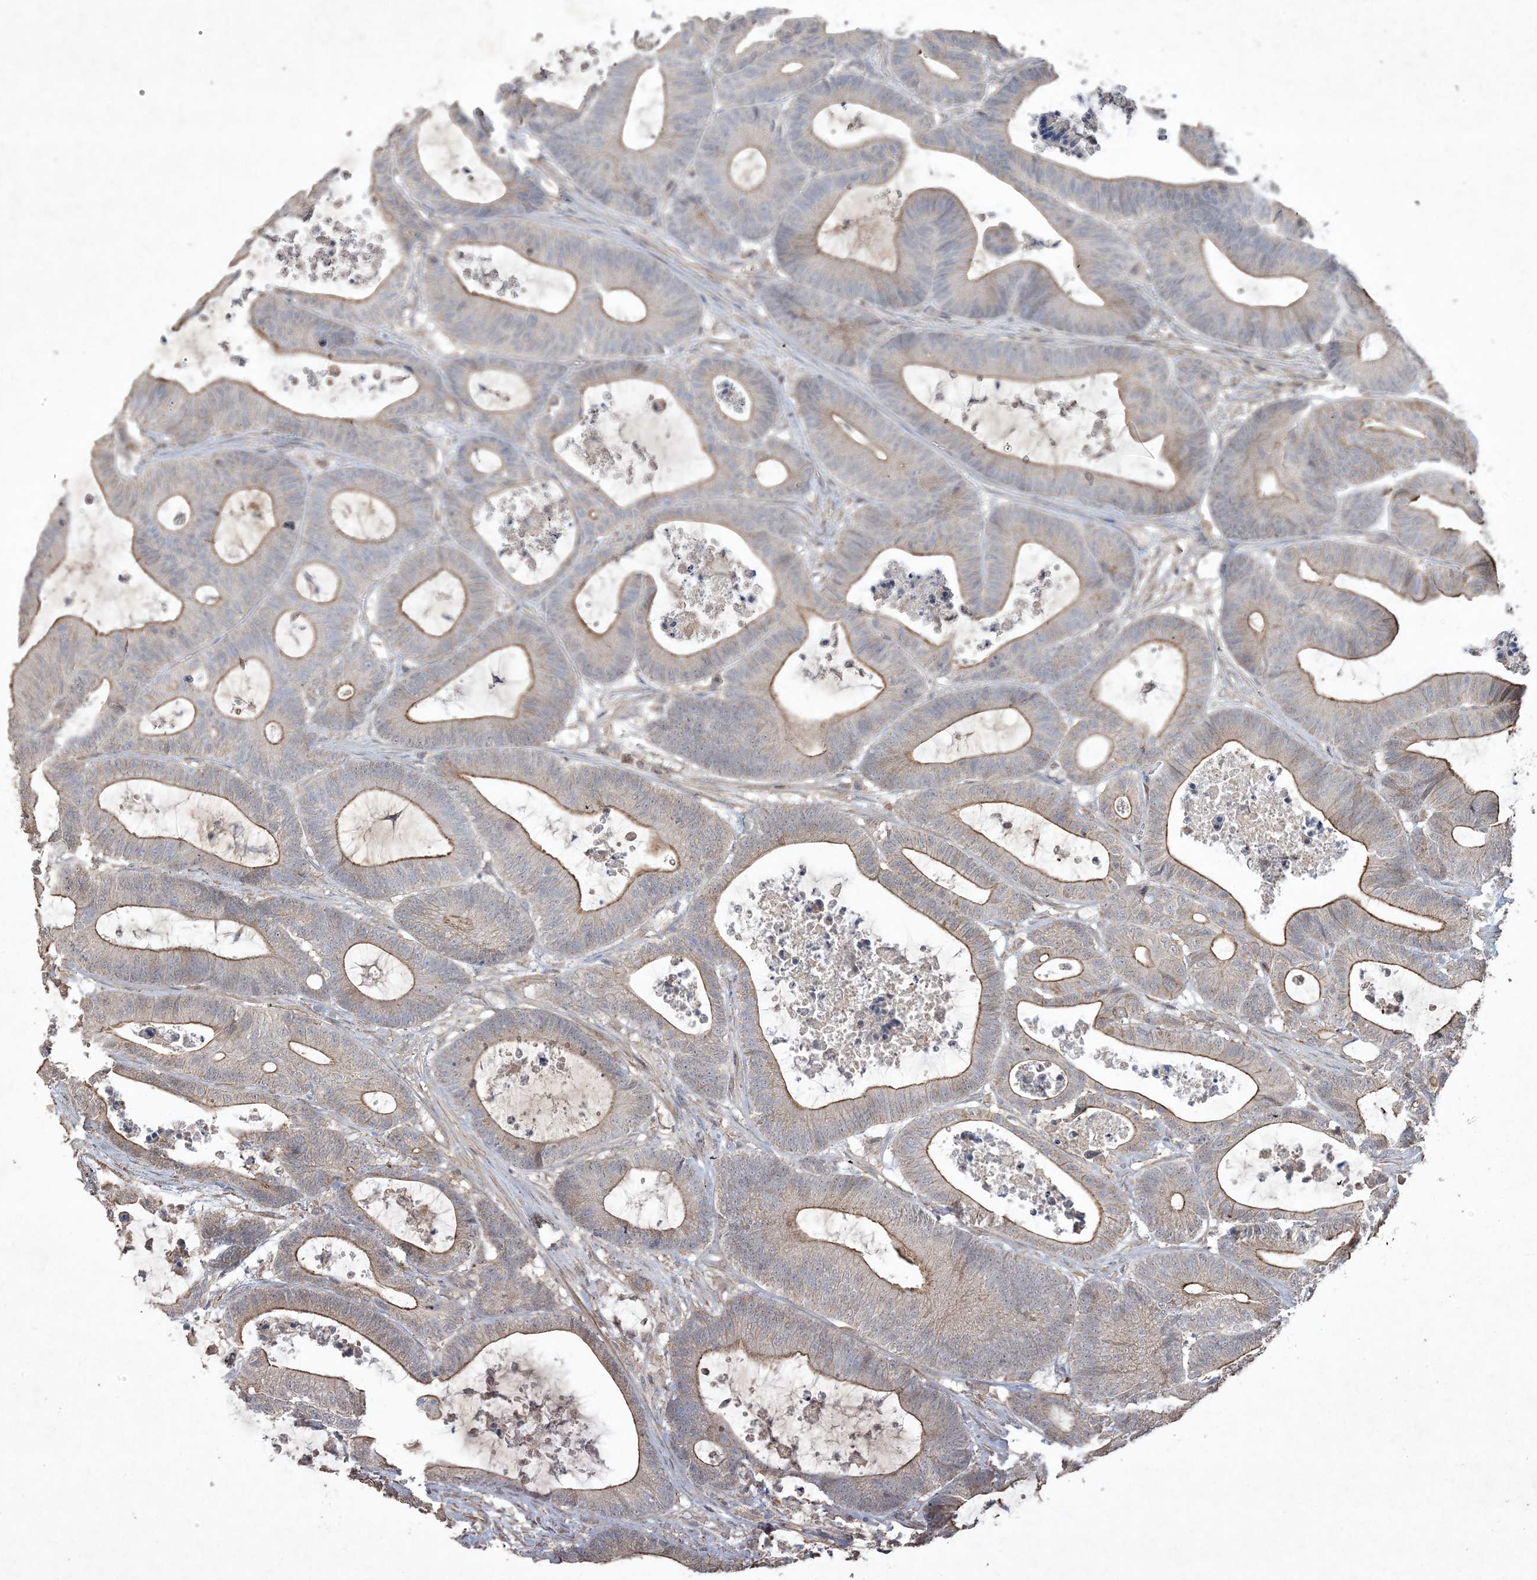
{"staining": {"intensity": "moderate", "quantity": "25%-75%", "location": "cytoplasmic/membranous"}, "tissue": "colorectal cancer", "cell_type": "Tumor cells", "image_type": "cancer", "snomed": [{"axis": "morphology", "description": "Adenocarcinoma, NOS"}, {"axis": "topography", "description": "Colon"}], "caption": "Colorectal cancer stained for a protein demonstrates moderate cytoplasmic/membranous positivity in tumor cells.", "gene": "PRRT3", "patient": {"sex": "female", "age": 84}}